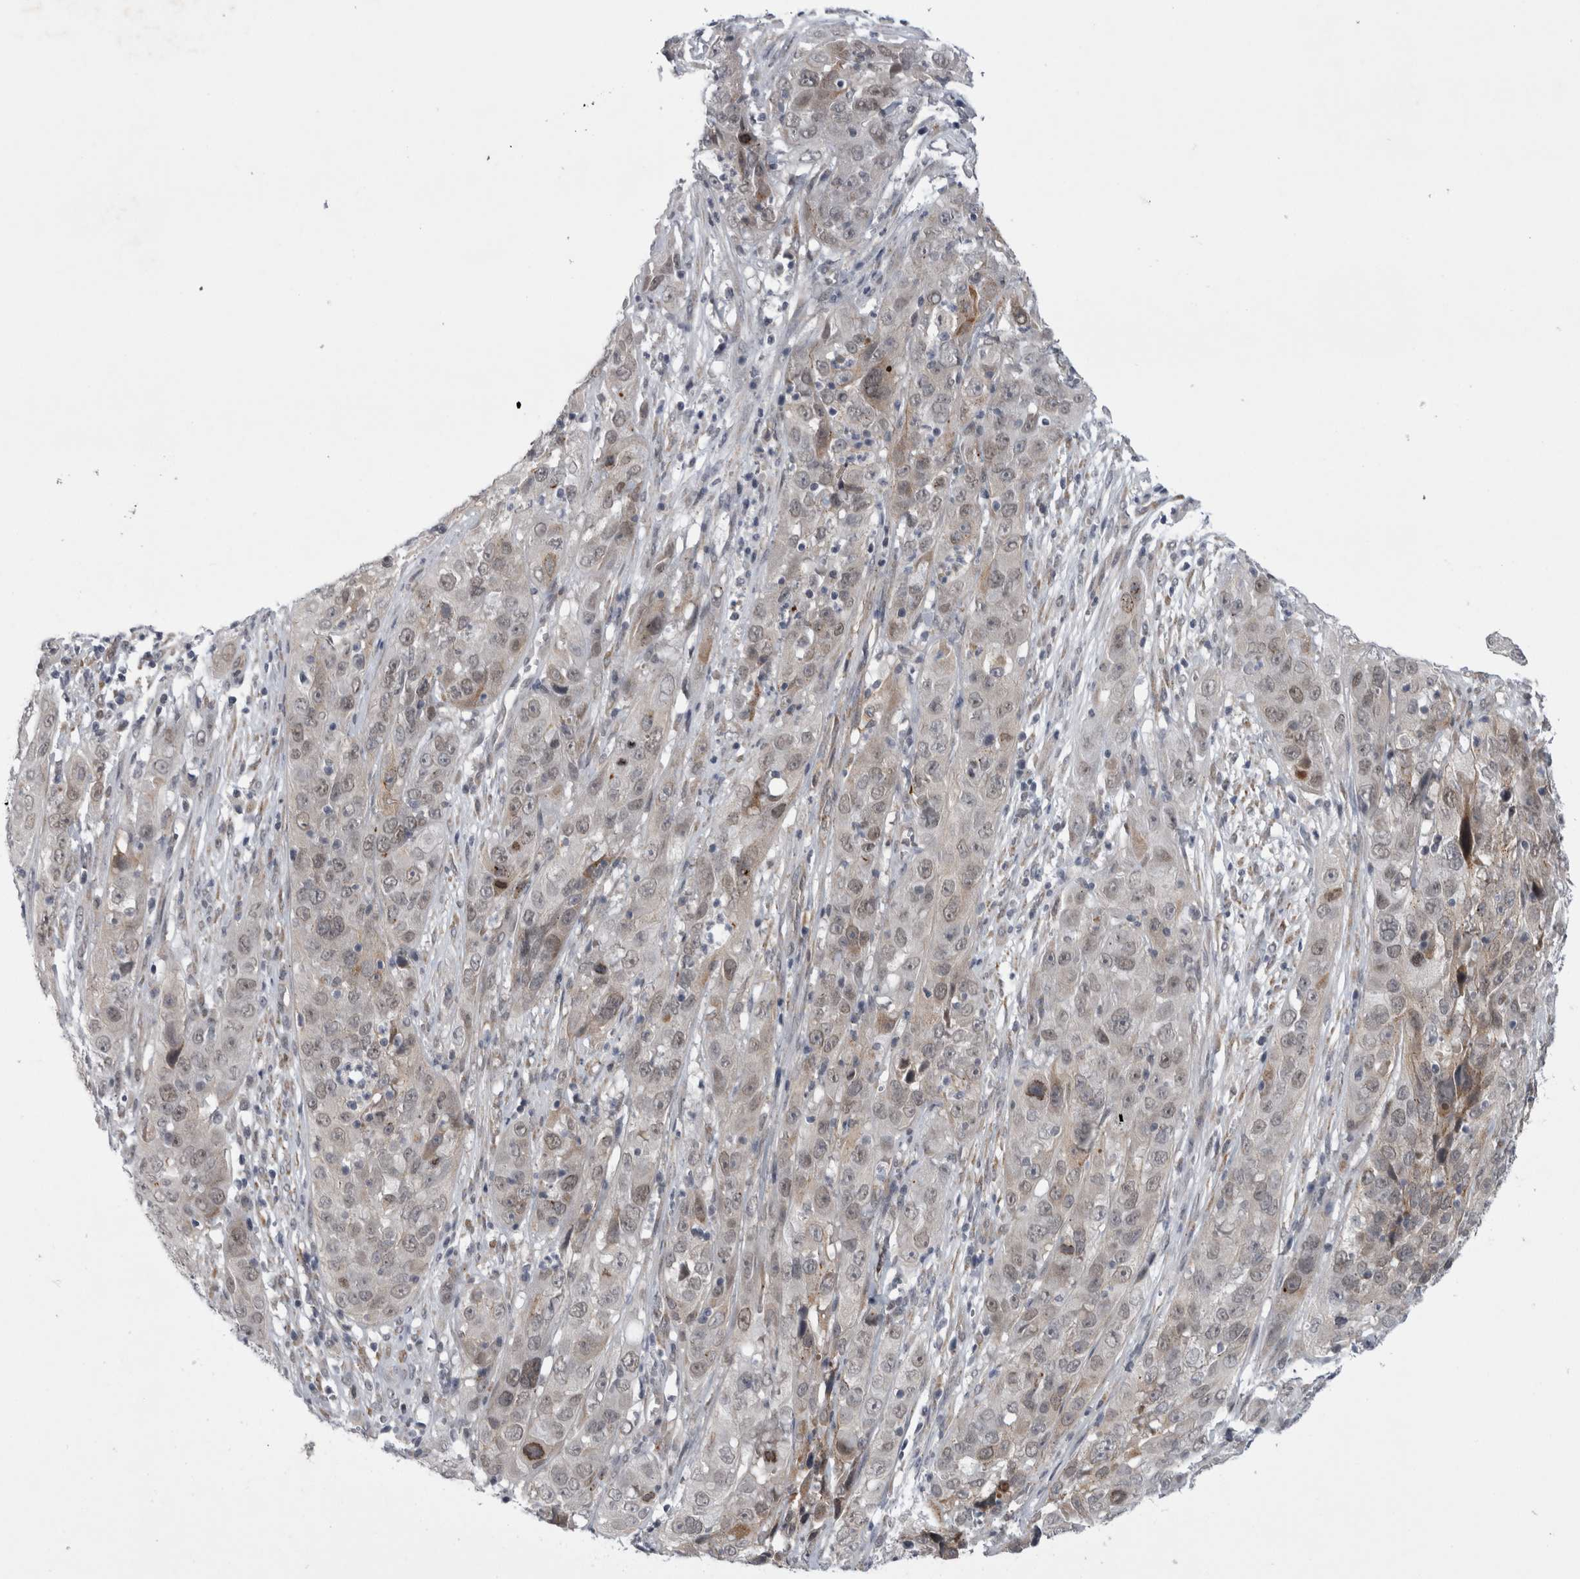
{"staining": {"intensity": "weak", "quantity": "25%-75%", "location": "nuclear"}, "tissue": "cervical cancer", "cell_type": "Tumor cells", "image_type": "cancer", "snomed": [{"axis": "morphology", "description": "Squamous cell carcinoma, NOS"}, {"axis": "topography", "description": "Cervix"}], "caption": "Approximately 25%-75% of tumor cells in human cervical cancer (squamous cell carcinoma) reveal weak nuclear protein staining as visualized by brown immunohistochemical staining.", "gene": "PARP11", "patient": {"sex": "female", "age": 32}}